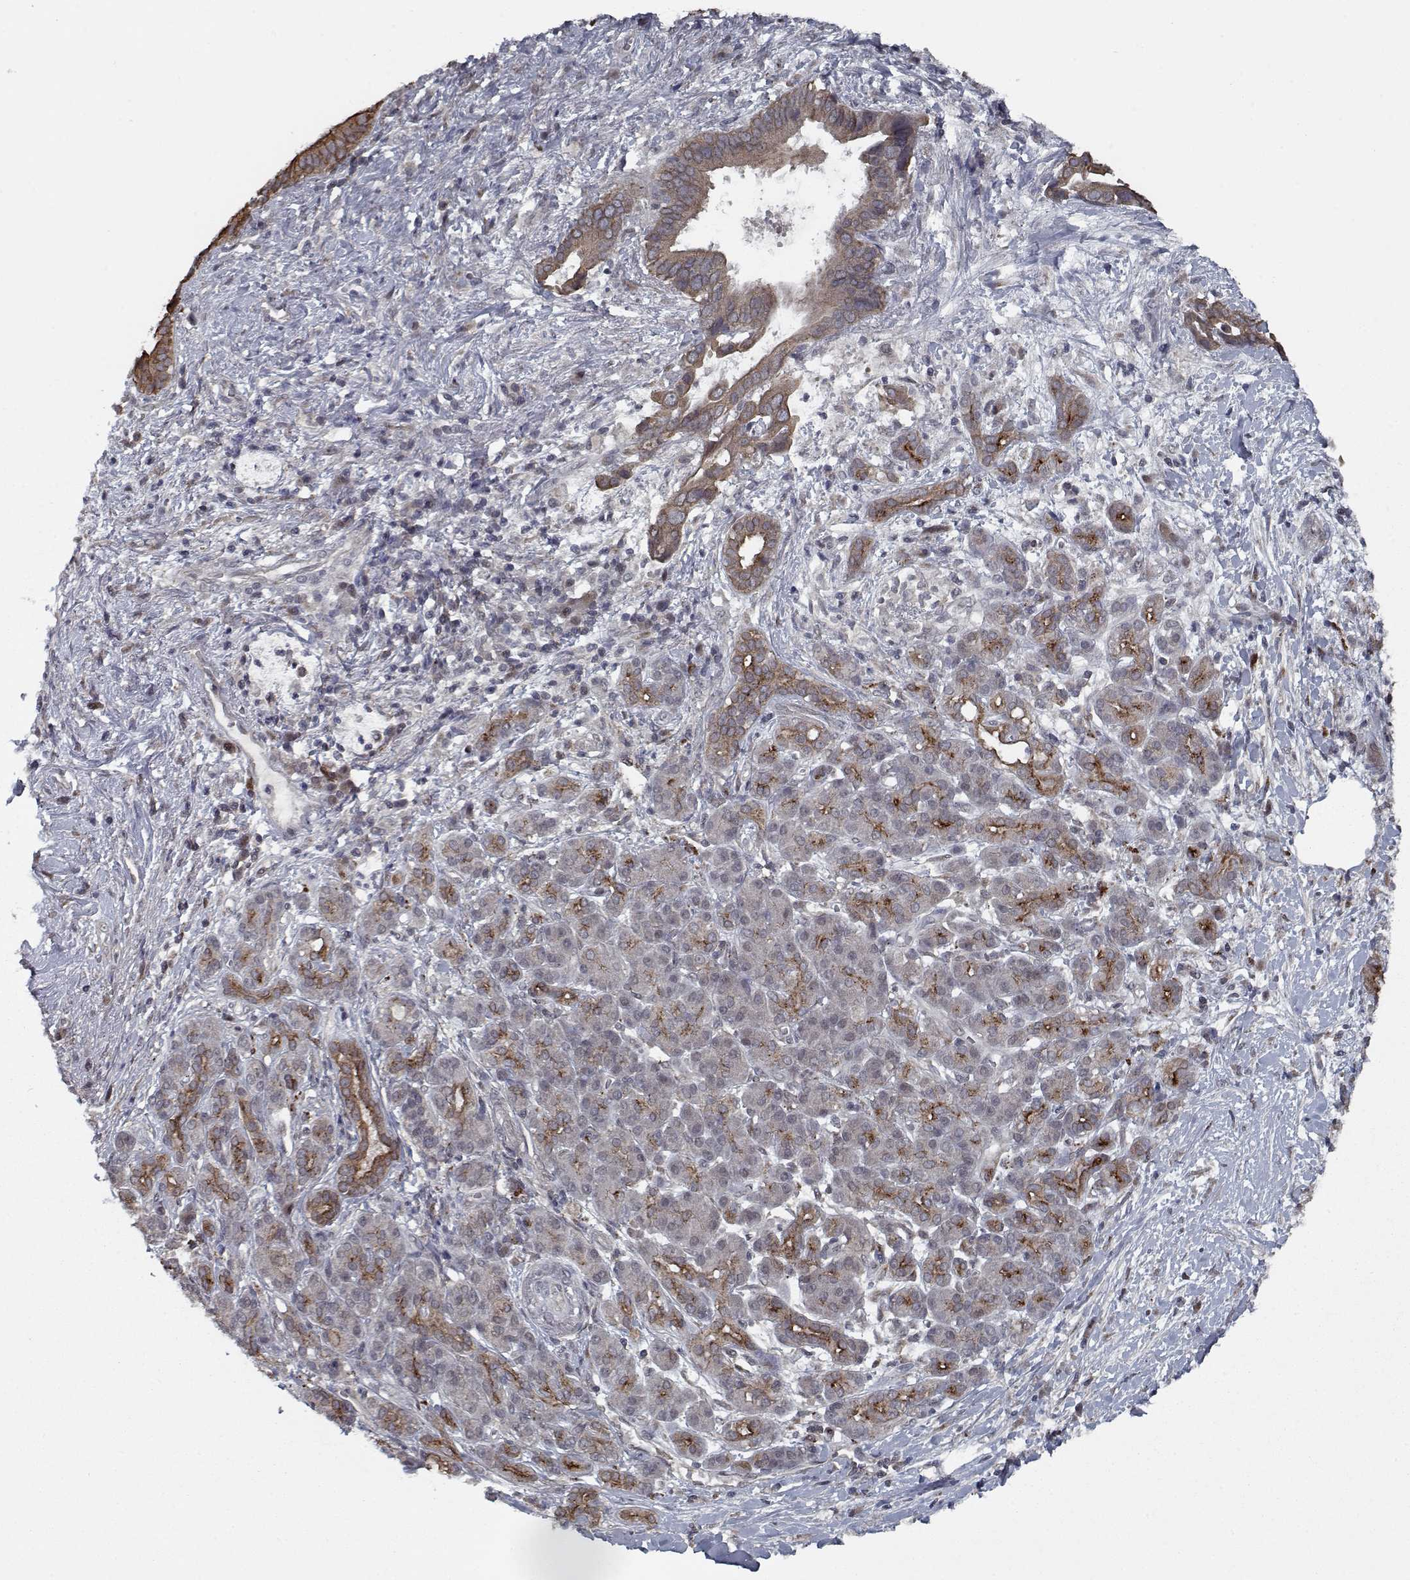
{"staining": {"intensity": "moderate", "quantity": ">75%", "location": "cytoplasmic/membranous"}, "tissue": "pancreatic cancer", "cell_type": "Tumor cells", "image_type": "cancer", "snomed": [{"axis": "morphology", "description": "Adenocarcinoma, NOS"}, {"axis": "topography", "description": "Pancreas"}], "caption": "Immunohistochemical staining of human pancreatic cancer displays medium levels of moderate cytoplasmic/membranous expression in about >75% of tumor cells.", "gene": "NLK", "patient": {"sex": "male", "age": 61}}